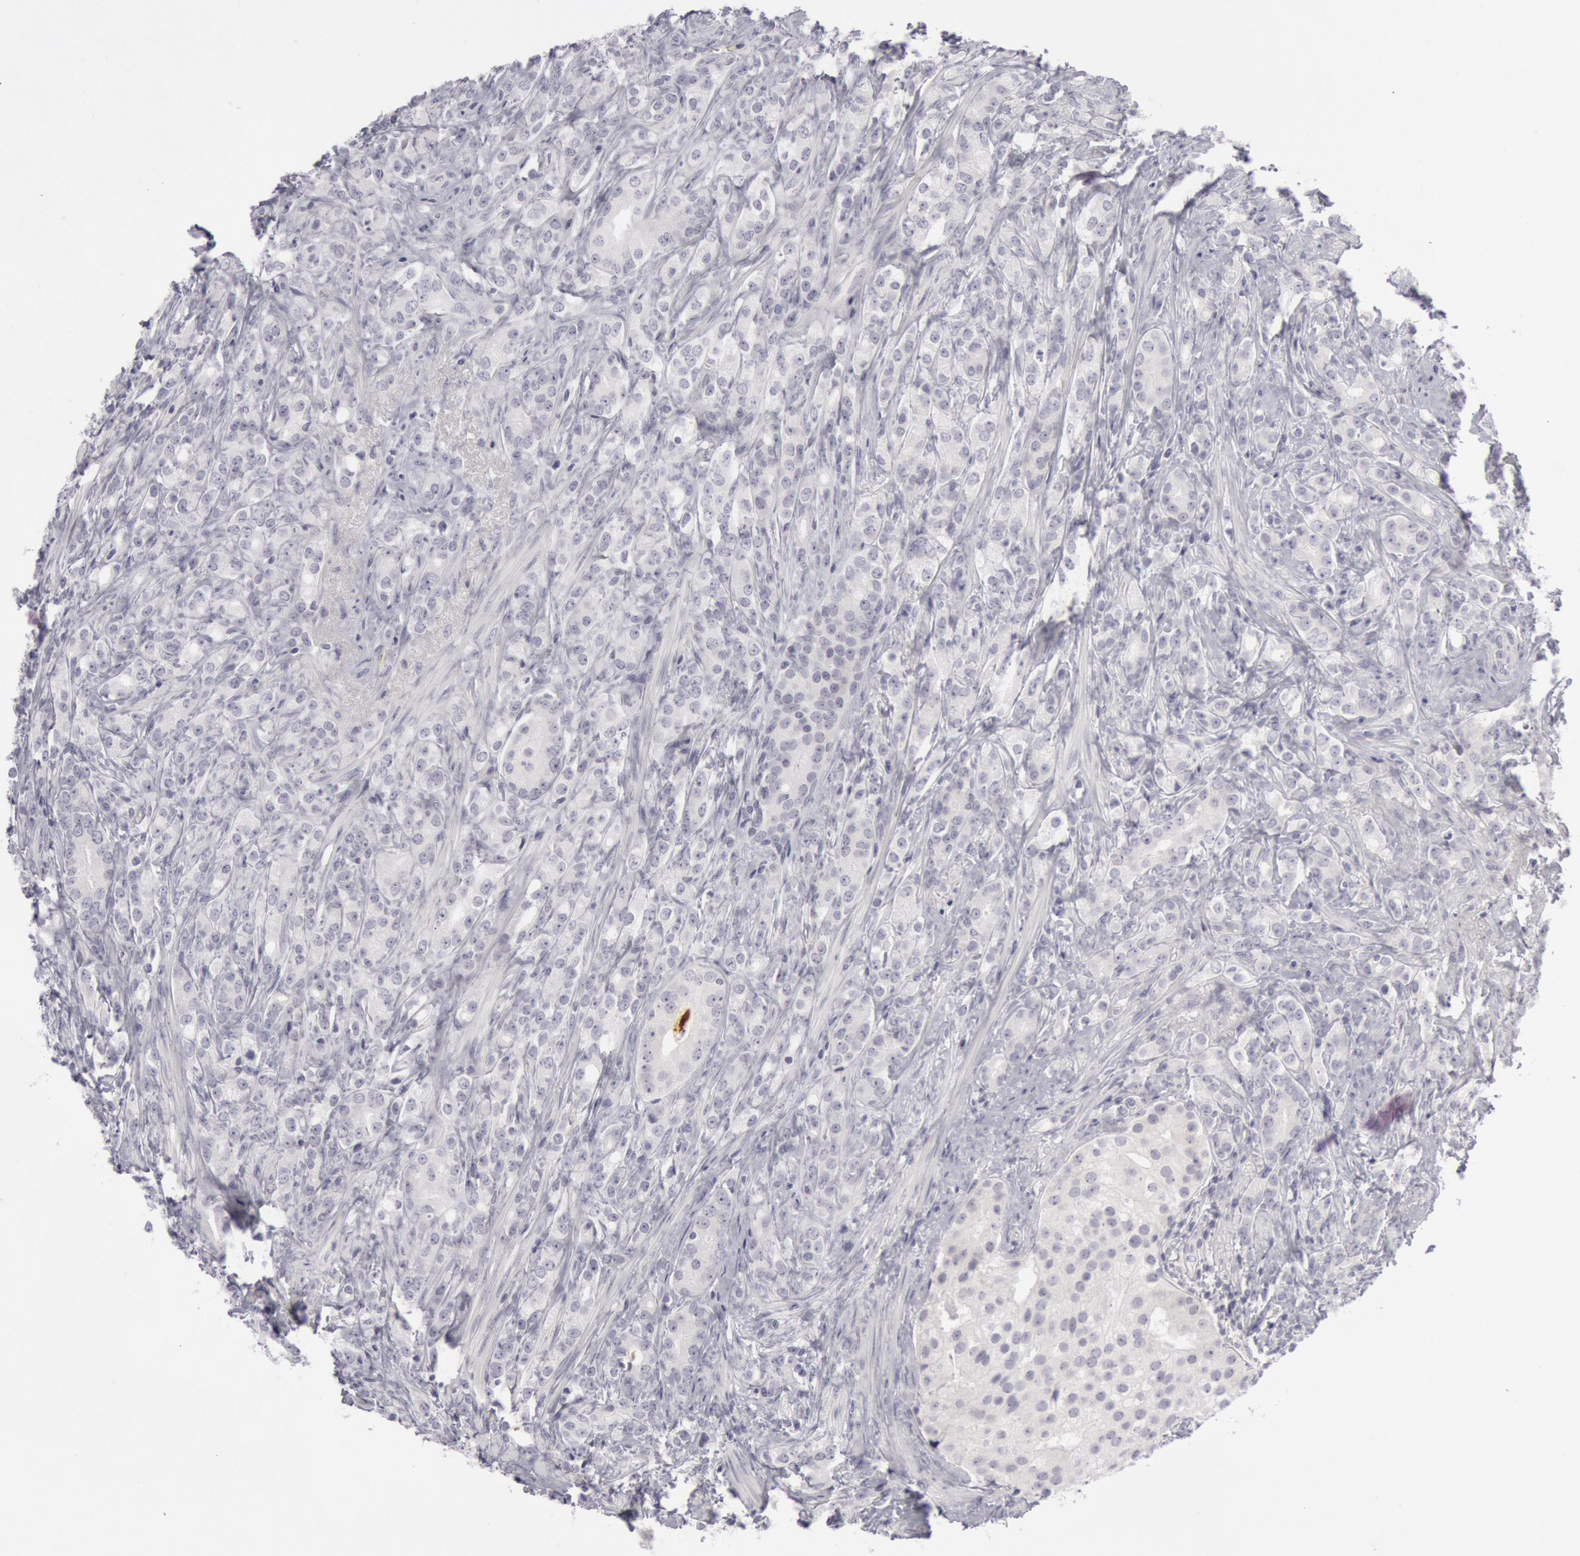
{"staining": {"intensity": "negative", "quantity": "none", "location": "none"}, "tissue": "prostate cancer", "cell_type": "Tumor cells", "image_type": "cancer", "snomed": [{"axis": "morphology", "description": "Adenocarcinoma, Medium grade"}, {"axis": "topography", "description": "Prostate"}], "caption": "Immunohistochemical staining of prostate cancer exhibits no significant expression in tumor cells.", "gene": "KRT16", "patient": {"sex": "male", "age": 59}}